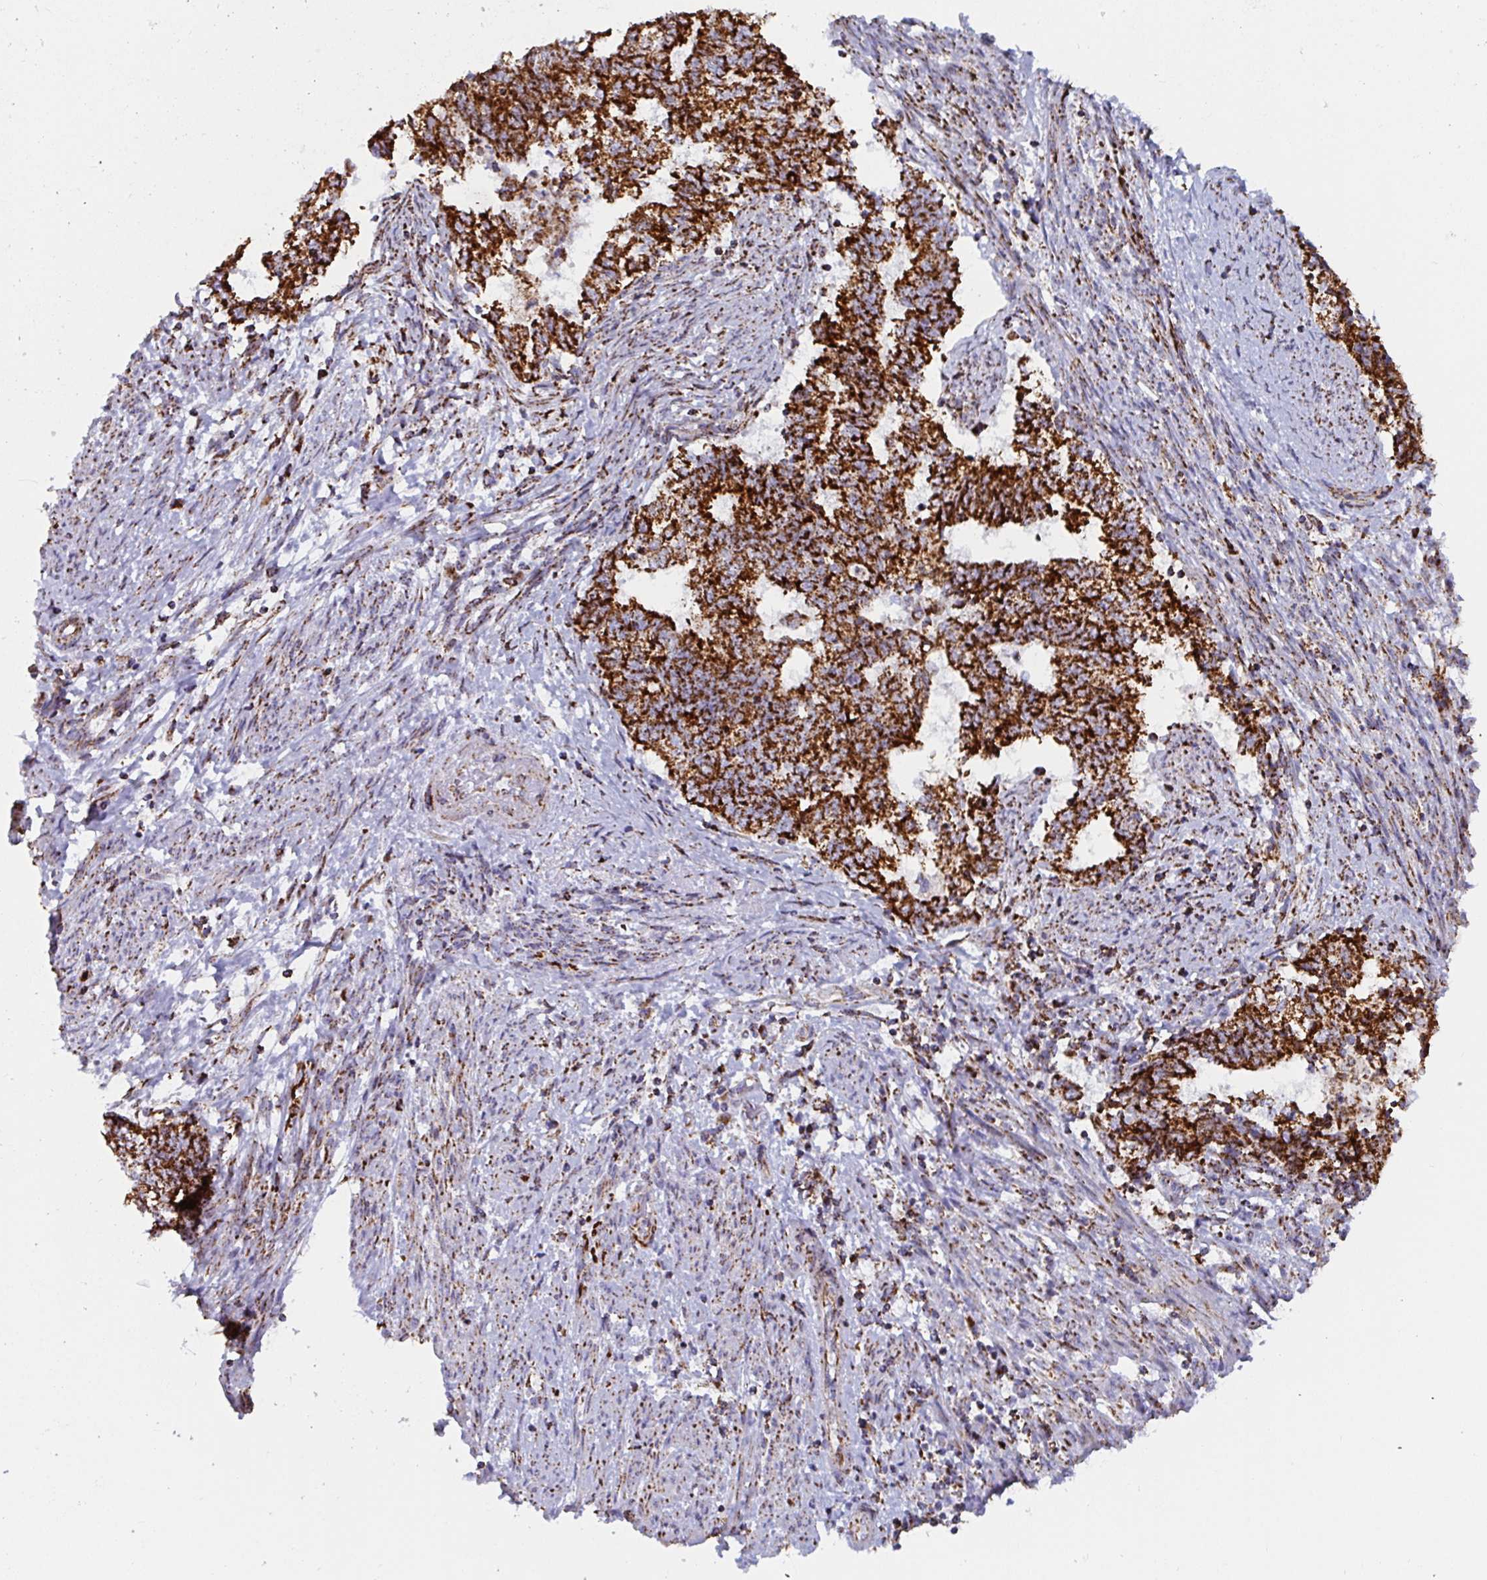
{"staining": {"intensity": "strong", "quantity": ">75%", "location": "cytoplasmic/membranous"}, "tissue": "endometrial cancer", "cell_type": "Tumor cells", "image_type": "cancer", "snomed": [{"axis": "morphology", "description": "Adenocarcinoma, NOS"}, {"axis": "topography", "description": "Endometrium"}], "caption": "IHC image of neoplastic tissue: endometrial cancer stained using immunohistochemistry (IHC) exhibits high levels of strong protein expression localized specifically in the cytoplasmic/membranous of tumor cells, appearing as a cytoplasmic/membranous brown color.", "gene": "ATP5MJ", "patient": {"sex": "female", "age": 65}}